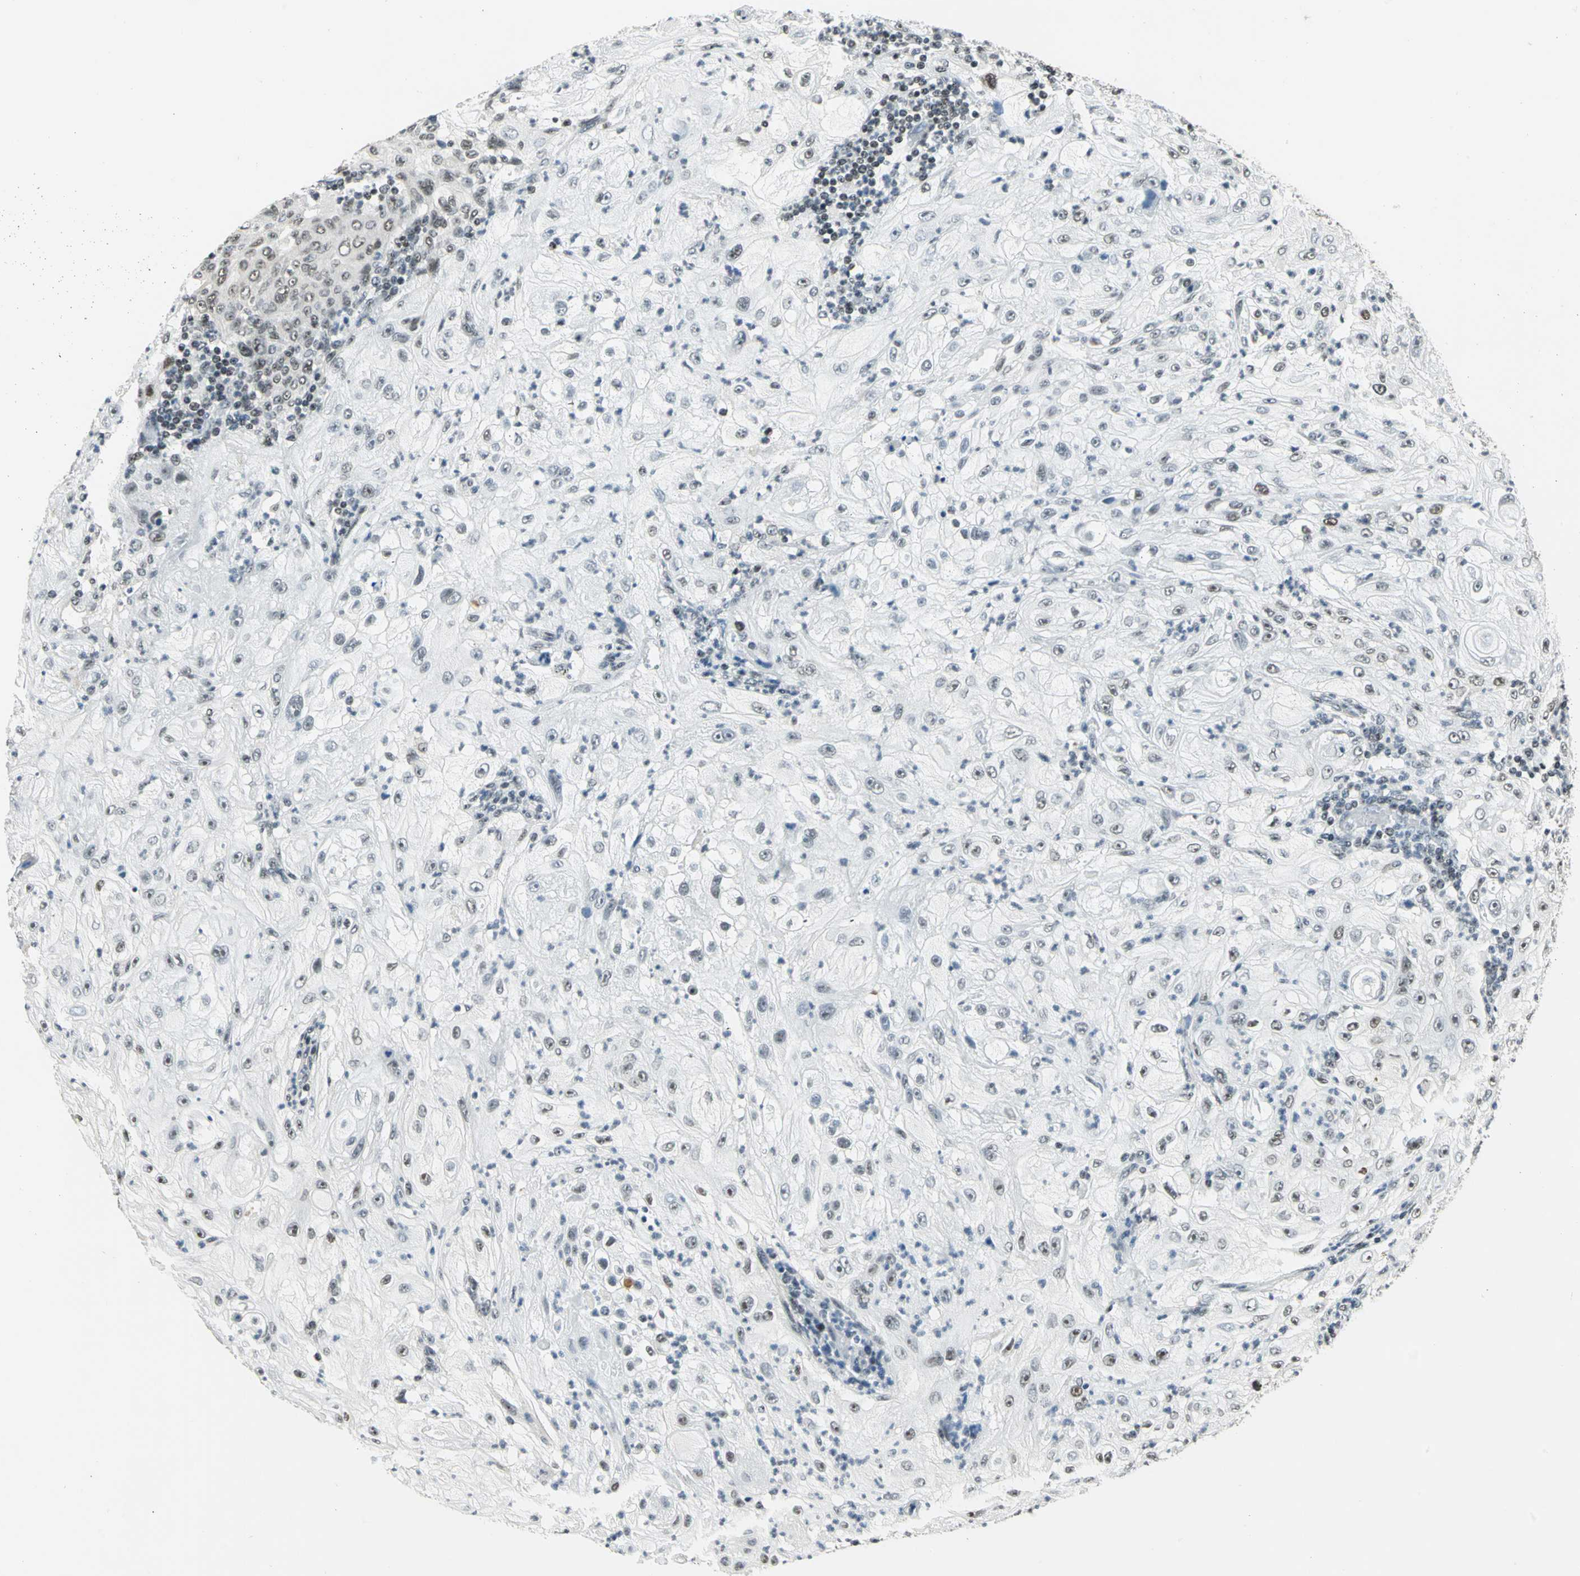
{"staining": {"intensity": "negative", "quantity": "none", "location": "none"}, "tissue": "lung cancer", "cell_type": "Tumor cells", "image_type": "cancer", "snomed": [{"axis": "morphology", "description": "Inflammation, NOS"}, {"axis": "morphology", "description": "Squamous cell carcinoma, NOS"}, {"axis": "topography", "description": "Lymph node"}, {"axis": "topography", "description": "Soft tissue"}, {"axis": "topography", "description": "Lung"}], "caption": "Immunohistochemistry of lung cancer demonstrates no staining in tumor cells.", "gene": "UBTF", "patient": {"sex": "male", "age": 66}}